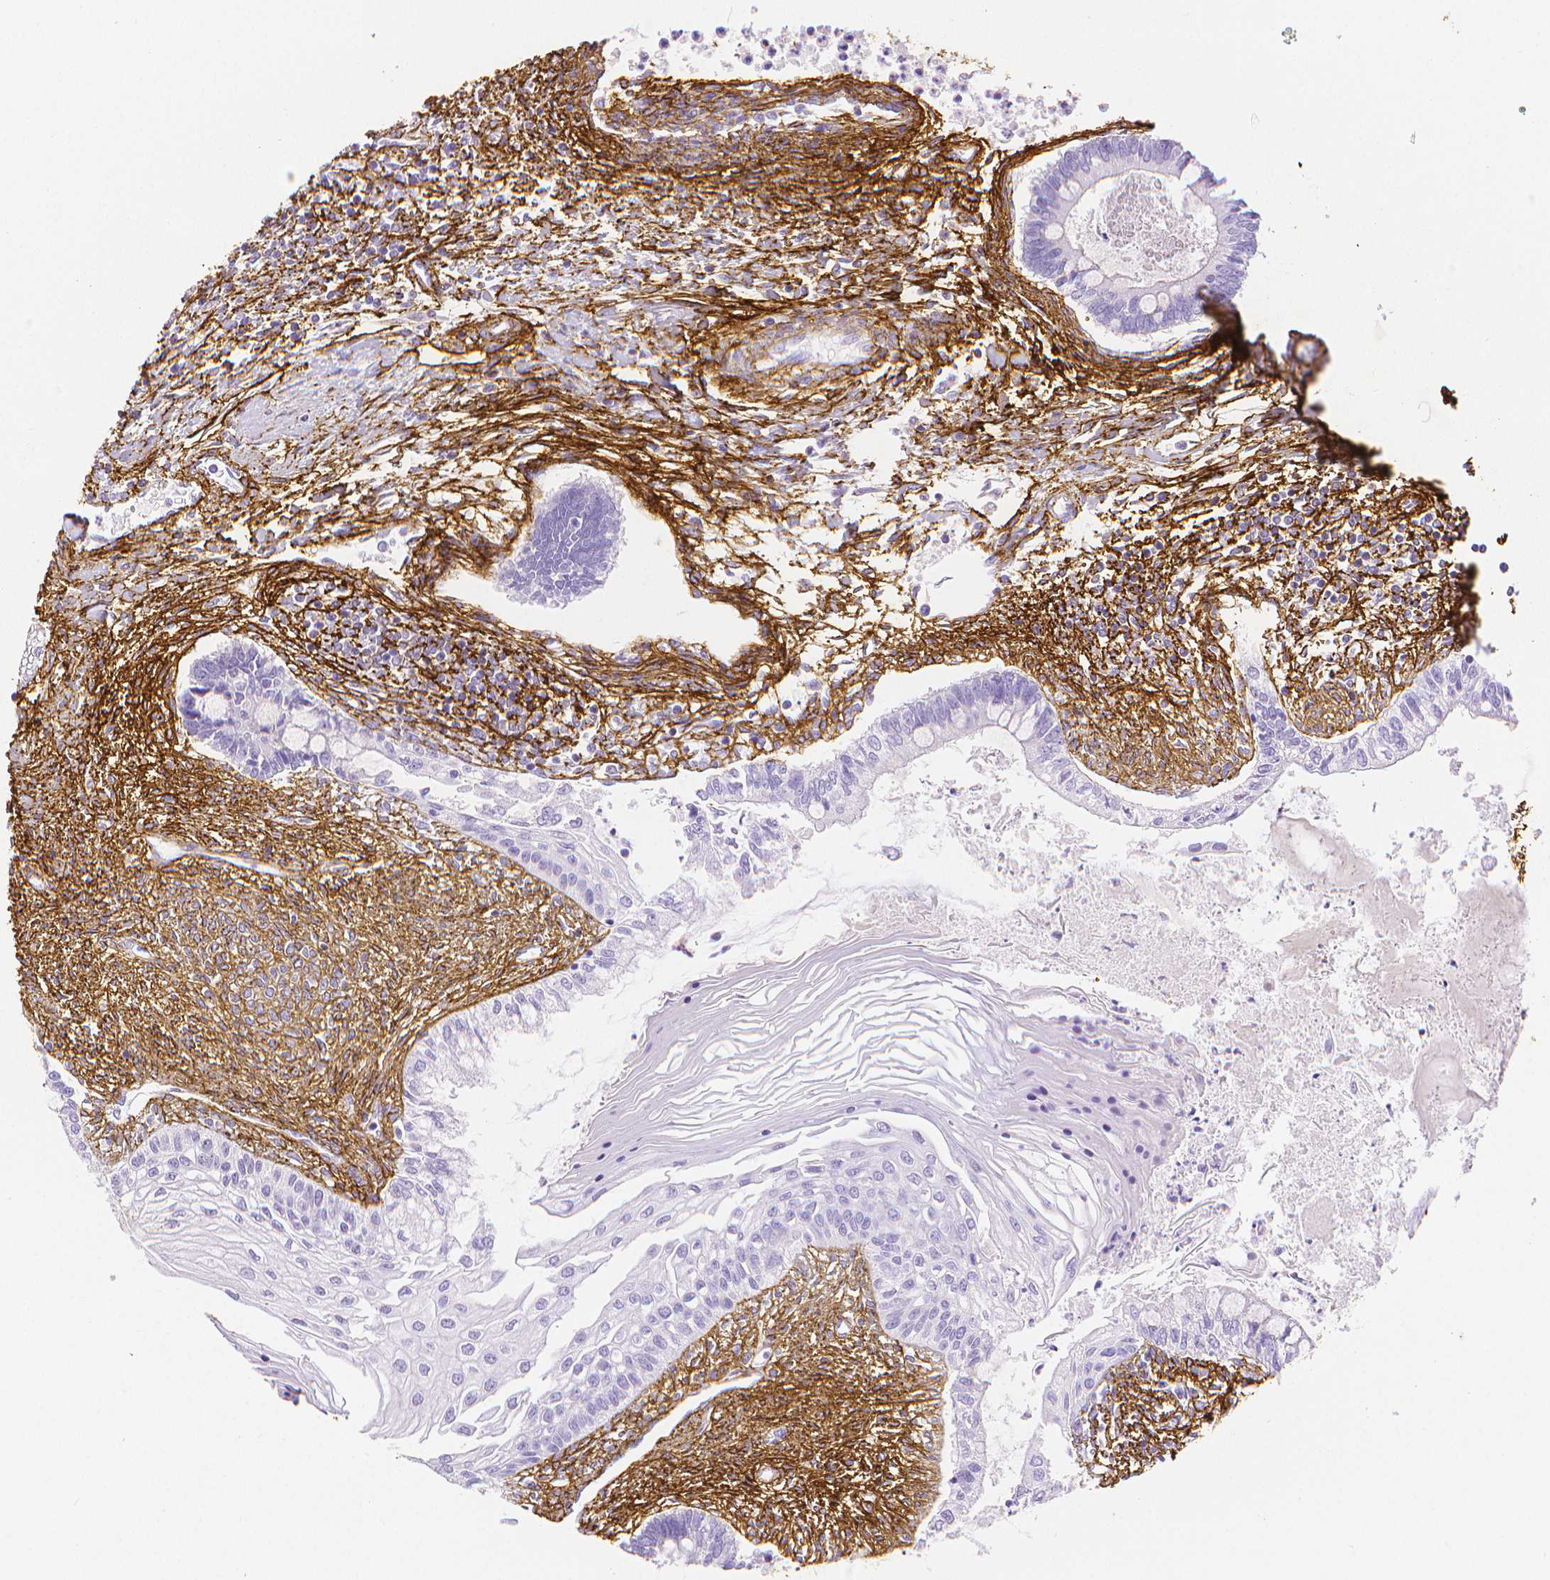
{"staining": {"intensity": "negative", "quantity": "none", "location": "none"}, "tissue": "testis cancer", "cell_type": "Tumor cells", "image_type": "cancer", "snomed": [{"axis": "morphology", "description": "Carcinoma, Embryonal, NOS"}, {"axis": "topography", "description": "Testis"}], "caption": "Testis cancer stained for a protein using immunohistochemistry (IHC) demonstrates no staining tumor cells.", "gene": "FBN1", "patient": {"sex": "male", "age": 37}}